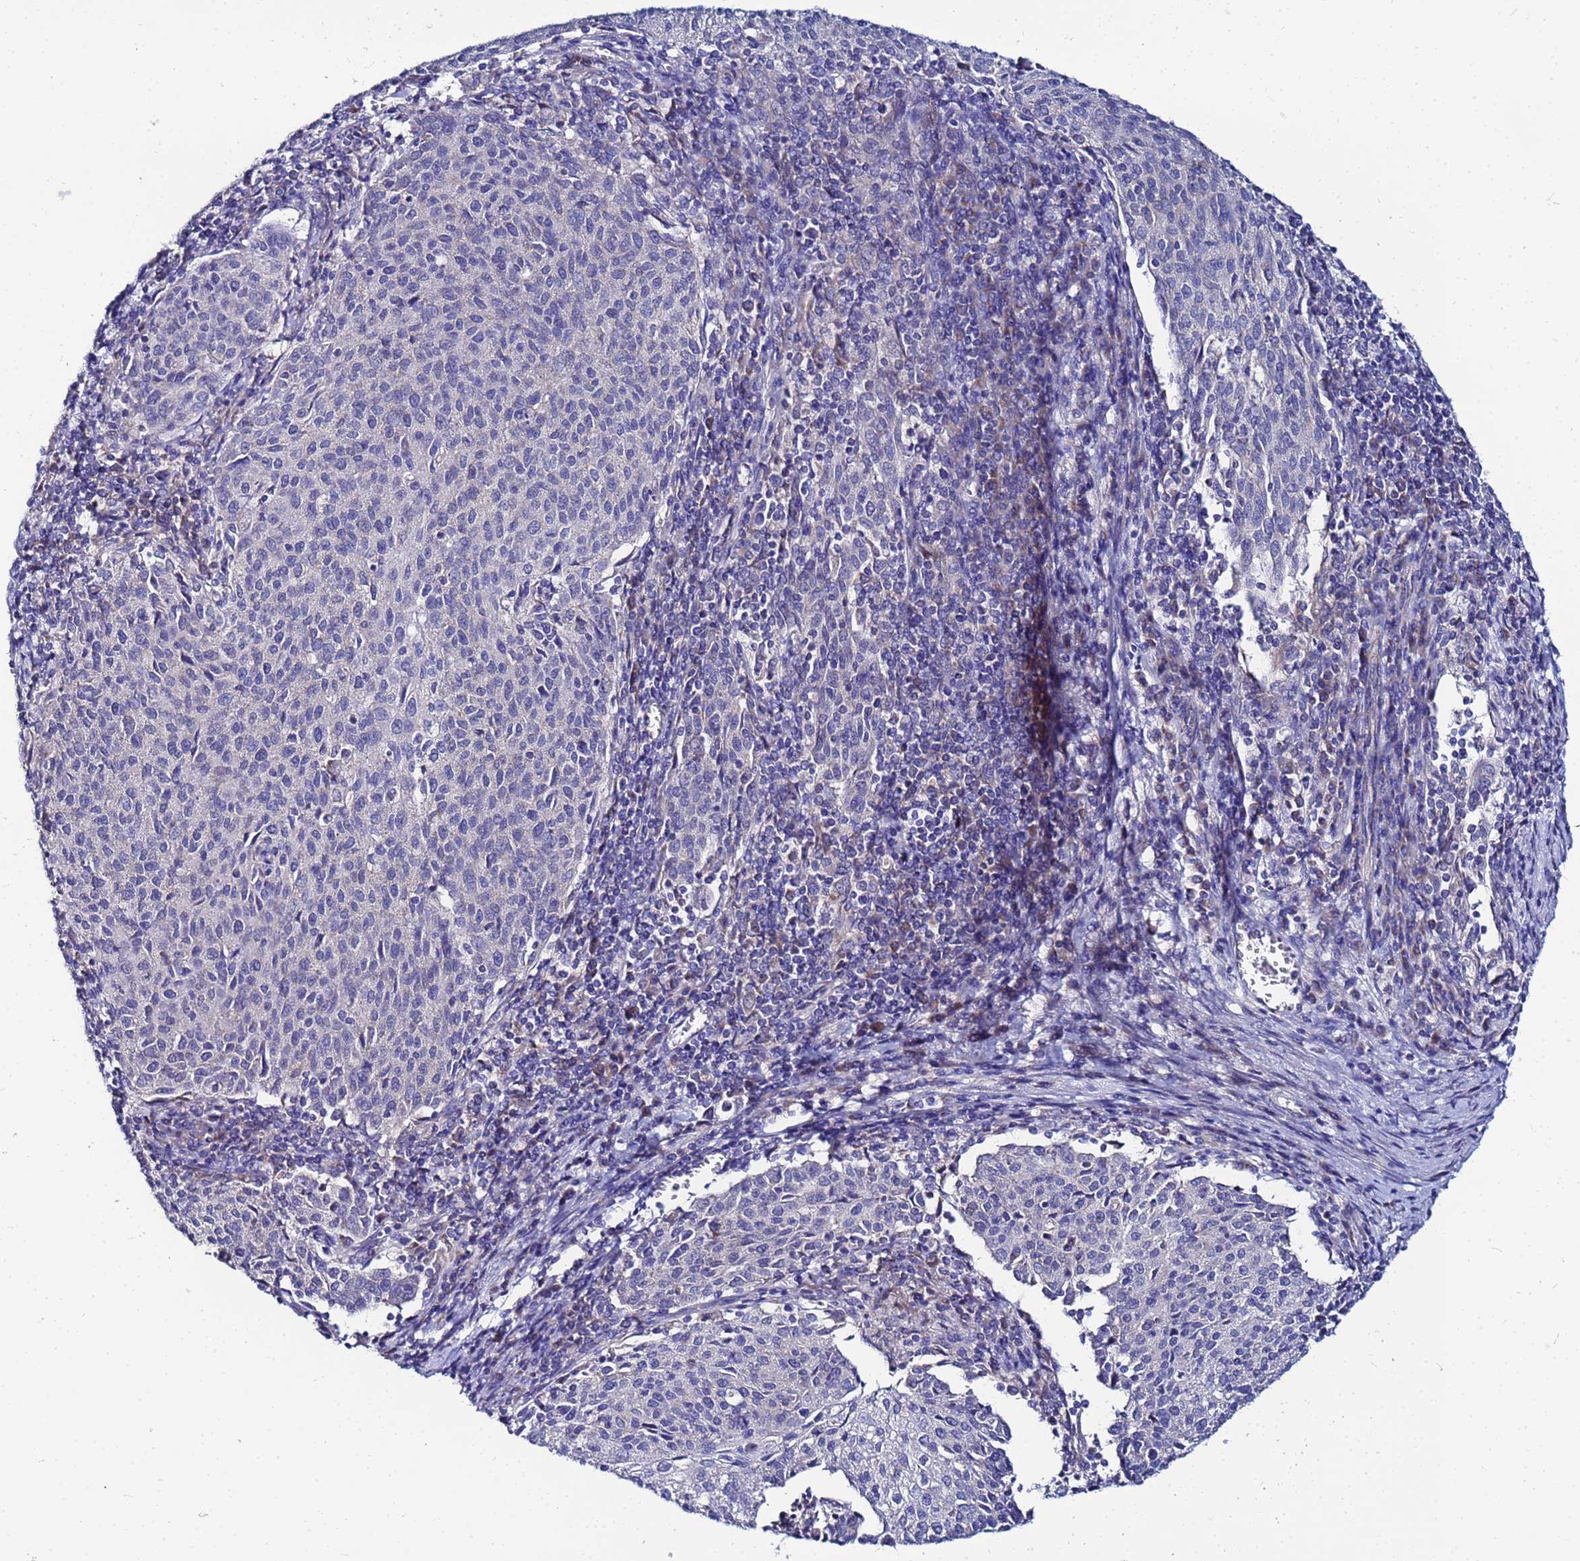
{"staining": {"intensity": "negative", "quantity": "none", "location": "none"}, "tissue": "cervical cancer", "cell_type": "Tumor cells", "image_type": "cancer", "snomed": [{"axis": "morphology", "description": "Squamous cell carcinoma, NOS"}, {"axis": "topography", "description": "Cervix"}], "caption": "Tumor cells show no significant expression in cervical cancer.", "gene": "FAHD2A", "patient": {"sex": "female", "age": 46}}